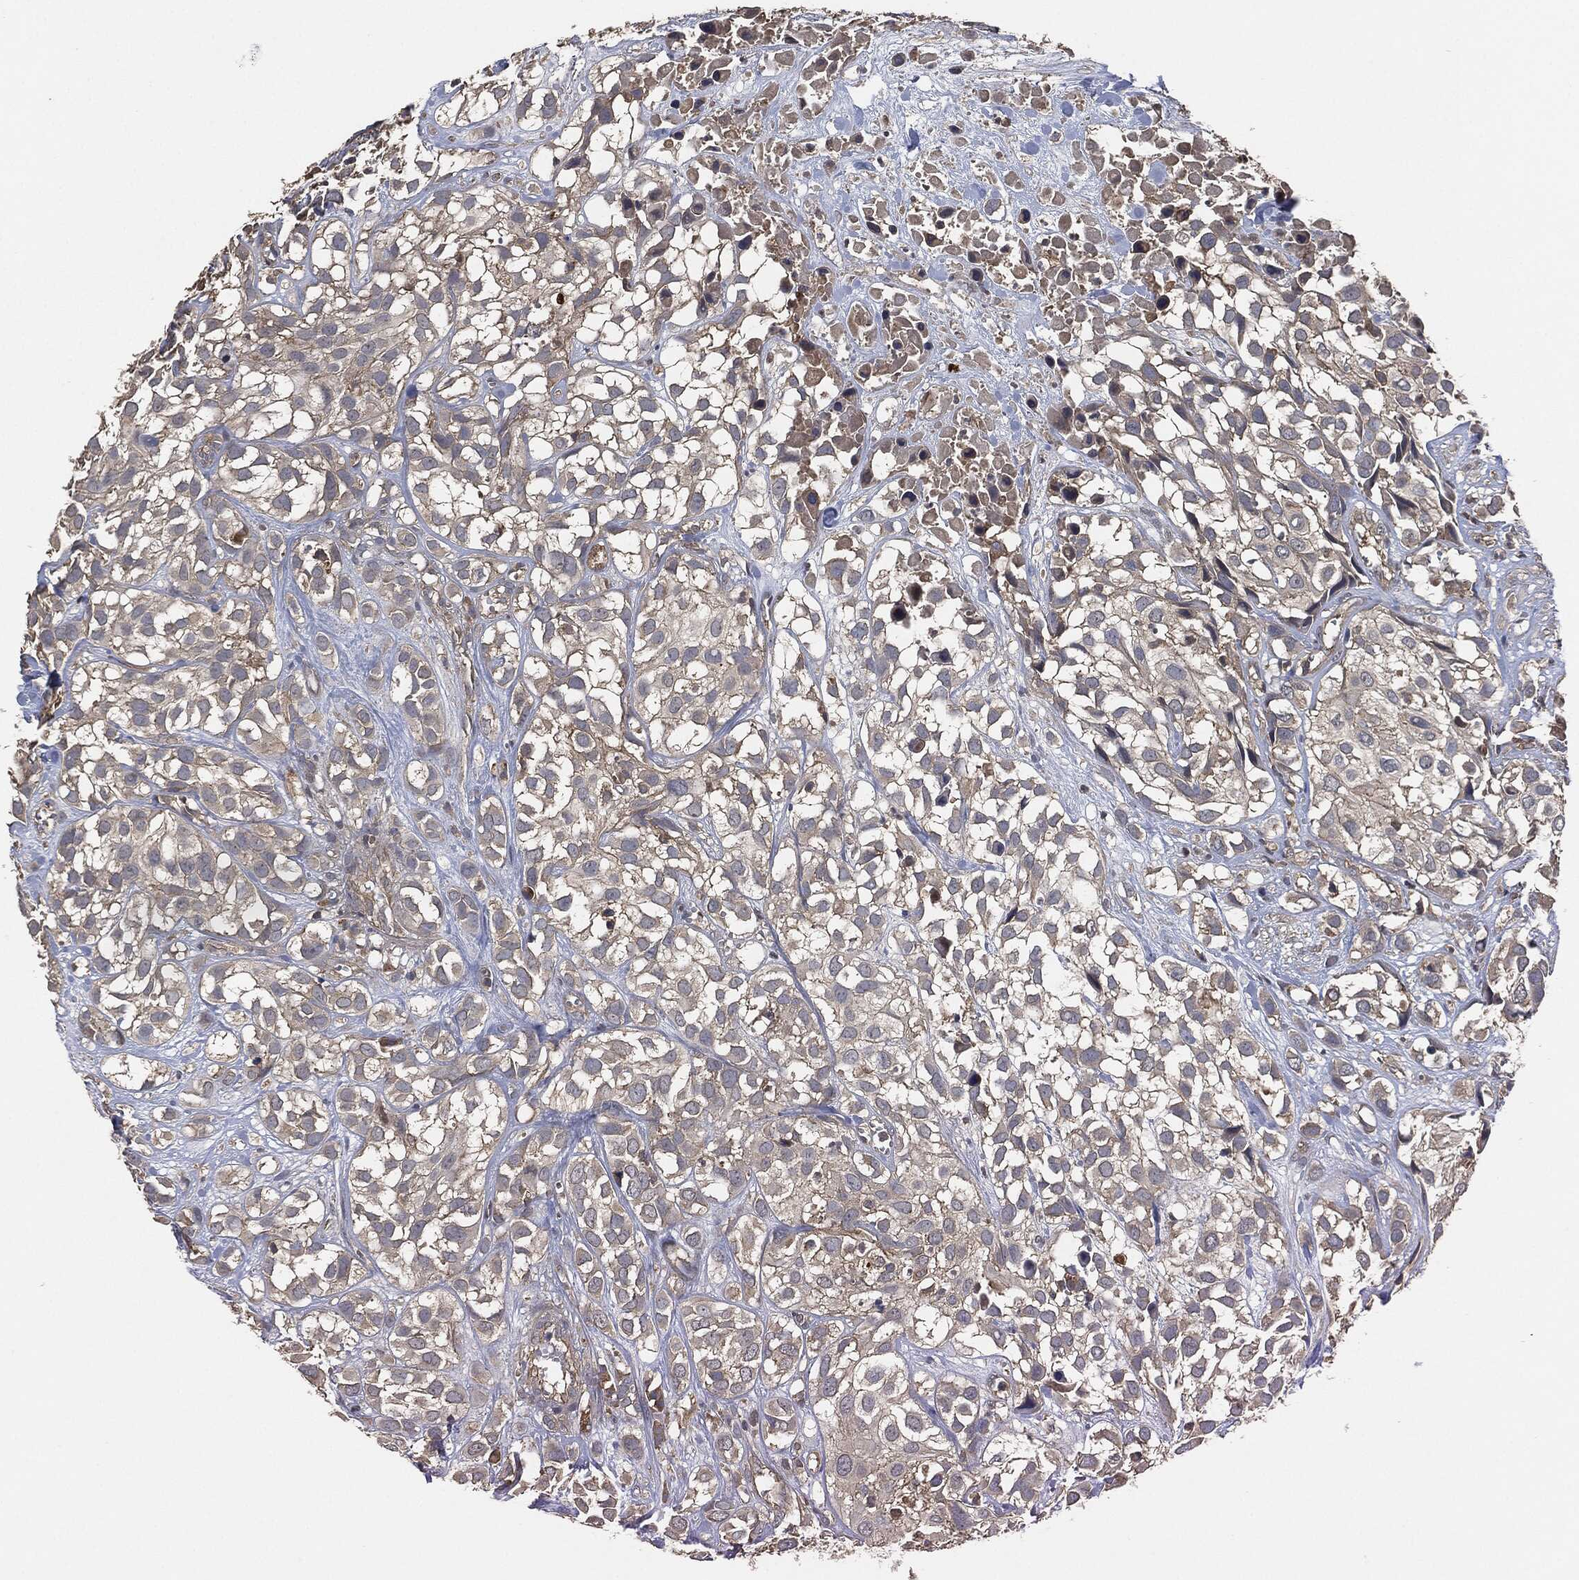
{"staining": {"intensity": "moderate", "quantity": "<25%", "location": "cytoplasmic/membranous"}, "tissue": "urothelial cancer", "cell_type": "Tumor cells", "image_type": "cancer", "snomed": [{"axis": "morphology", "description": "Urothelial carcinoma, High grade"}, {"axis": "topography", "description": "Urinary bladder"}], "caption": "Immunohistochemistry staining of urothelial cancer, which demonstrates low levels of moderate cytoplasmic/membranous expression in approximately <25% of tumor cells indicating moderate cytoplasmic/membranous protein staining. The staining was performed using DAB (3,3'-diaminobenzidine) (brown) for protein detection and nuclei were counterstained in hematoxylin (blue).", "gene": "ERBIN", "patient": {"sex": "male", "age": 56}}